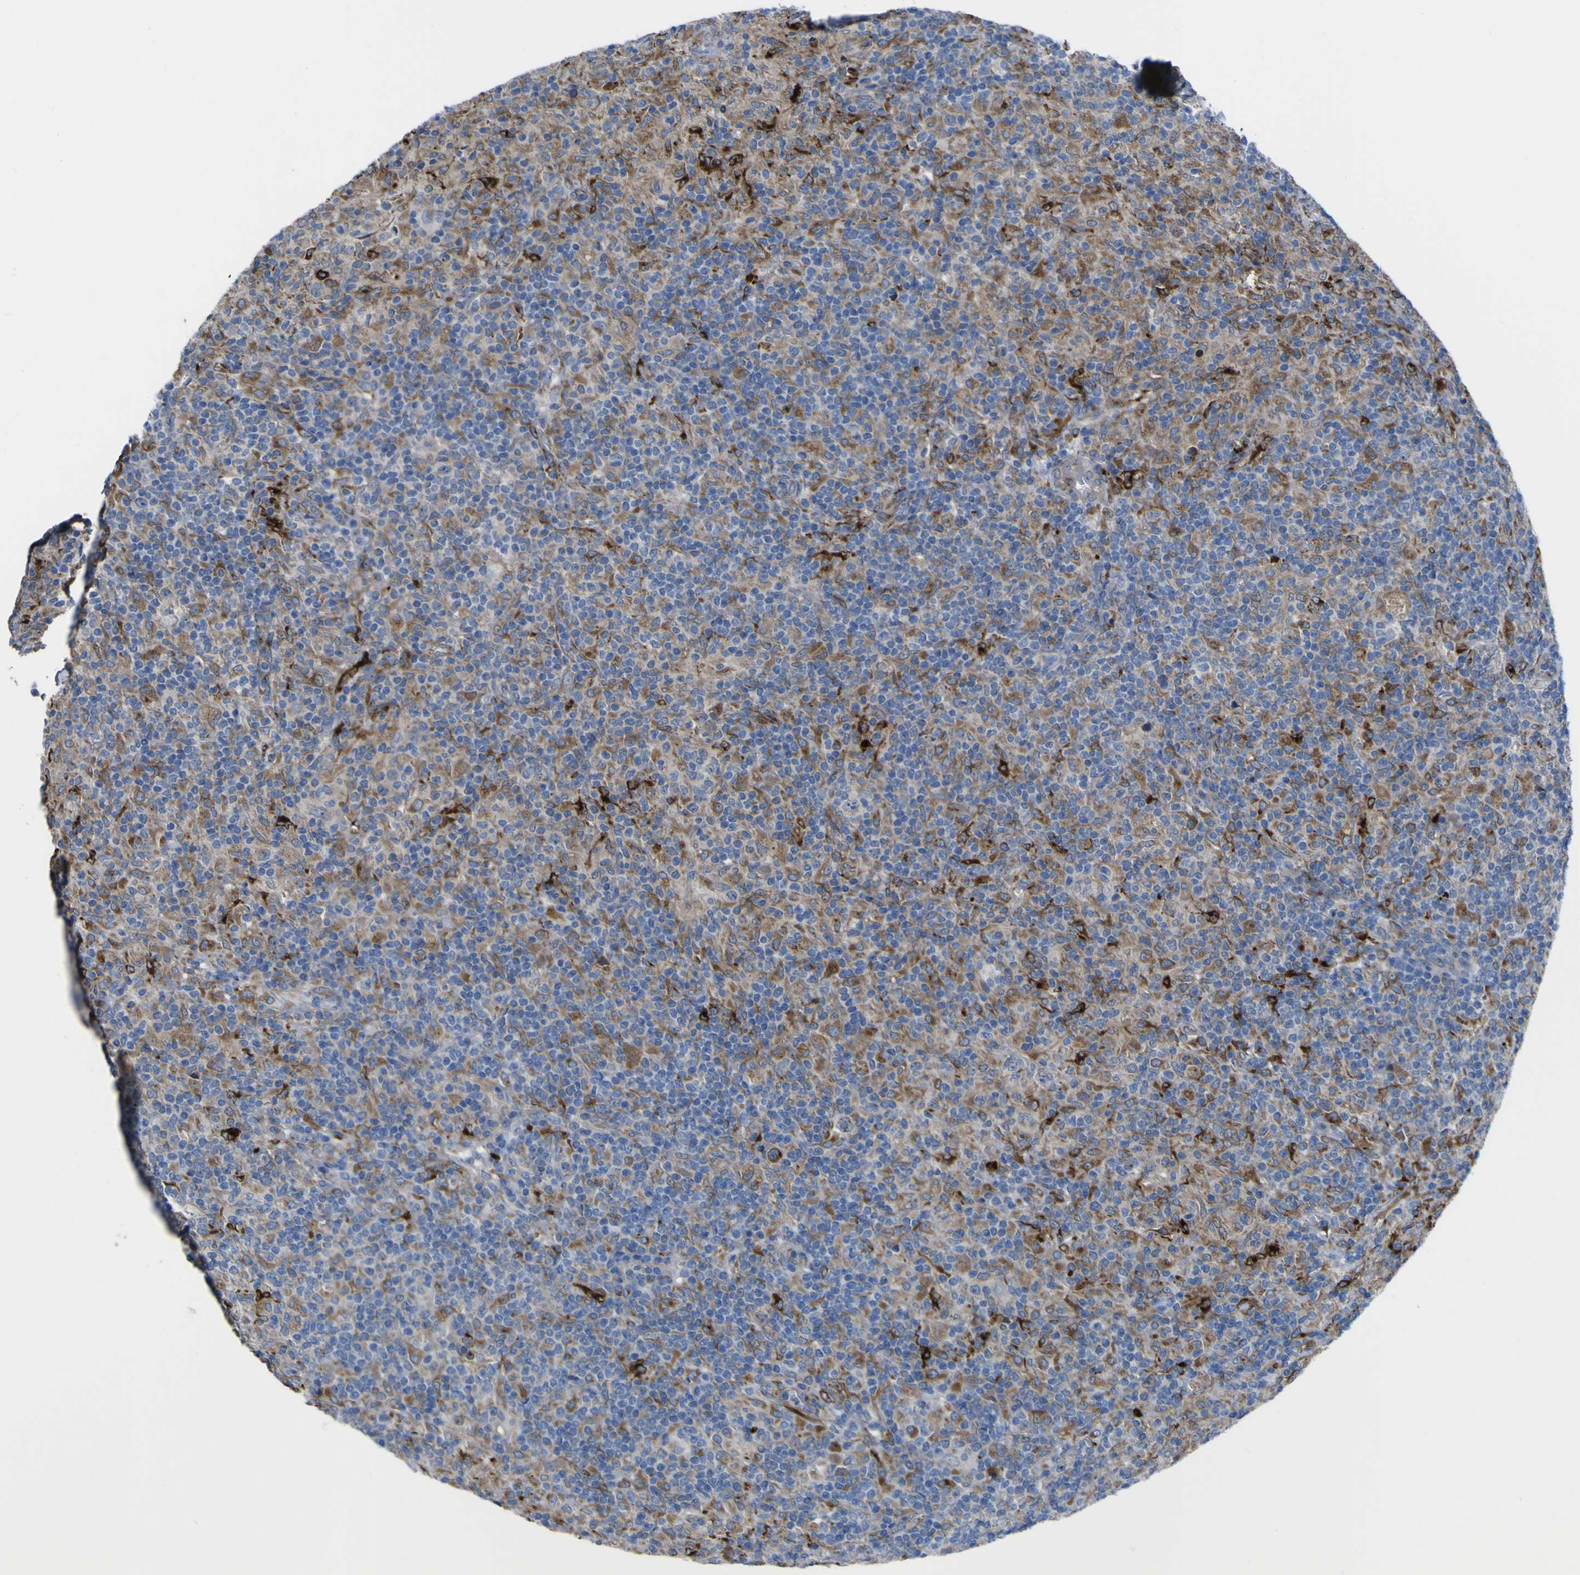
{"staining": {"intensity": "negative", "quantity": "none", "location": "none"}, "tissue": "lymphoma", "cell_type": "Tumor cells", "image_type": "cancer", "snomed": [{"axis": "morphology", "description": "Hodgkin's disease, NOS"}, {"axis": "topography", "description": "Lymph node"}], "caption": "Immunohistochemical staining of Hodgkin's disease displays no significant positivity in tumor cells. (Brightfield microscopy of DAB (3,3'-diaminobenzidine) IHC at high magnification).", "gene": "CST3", "patient": {"sex": "male", "age": 70}}